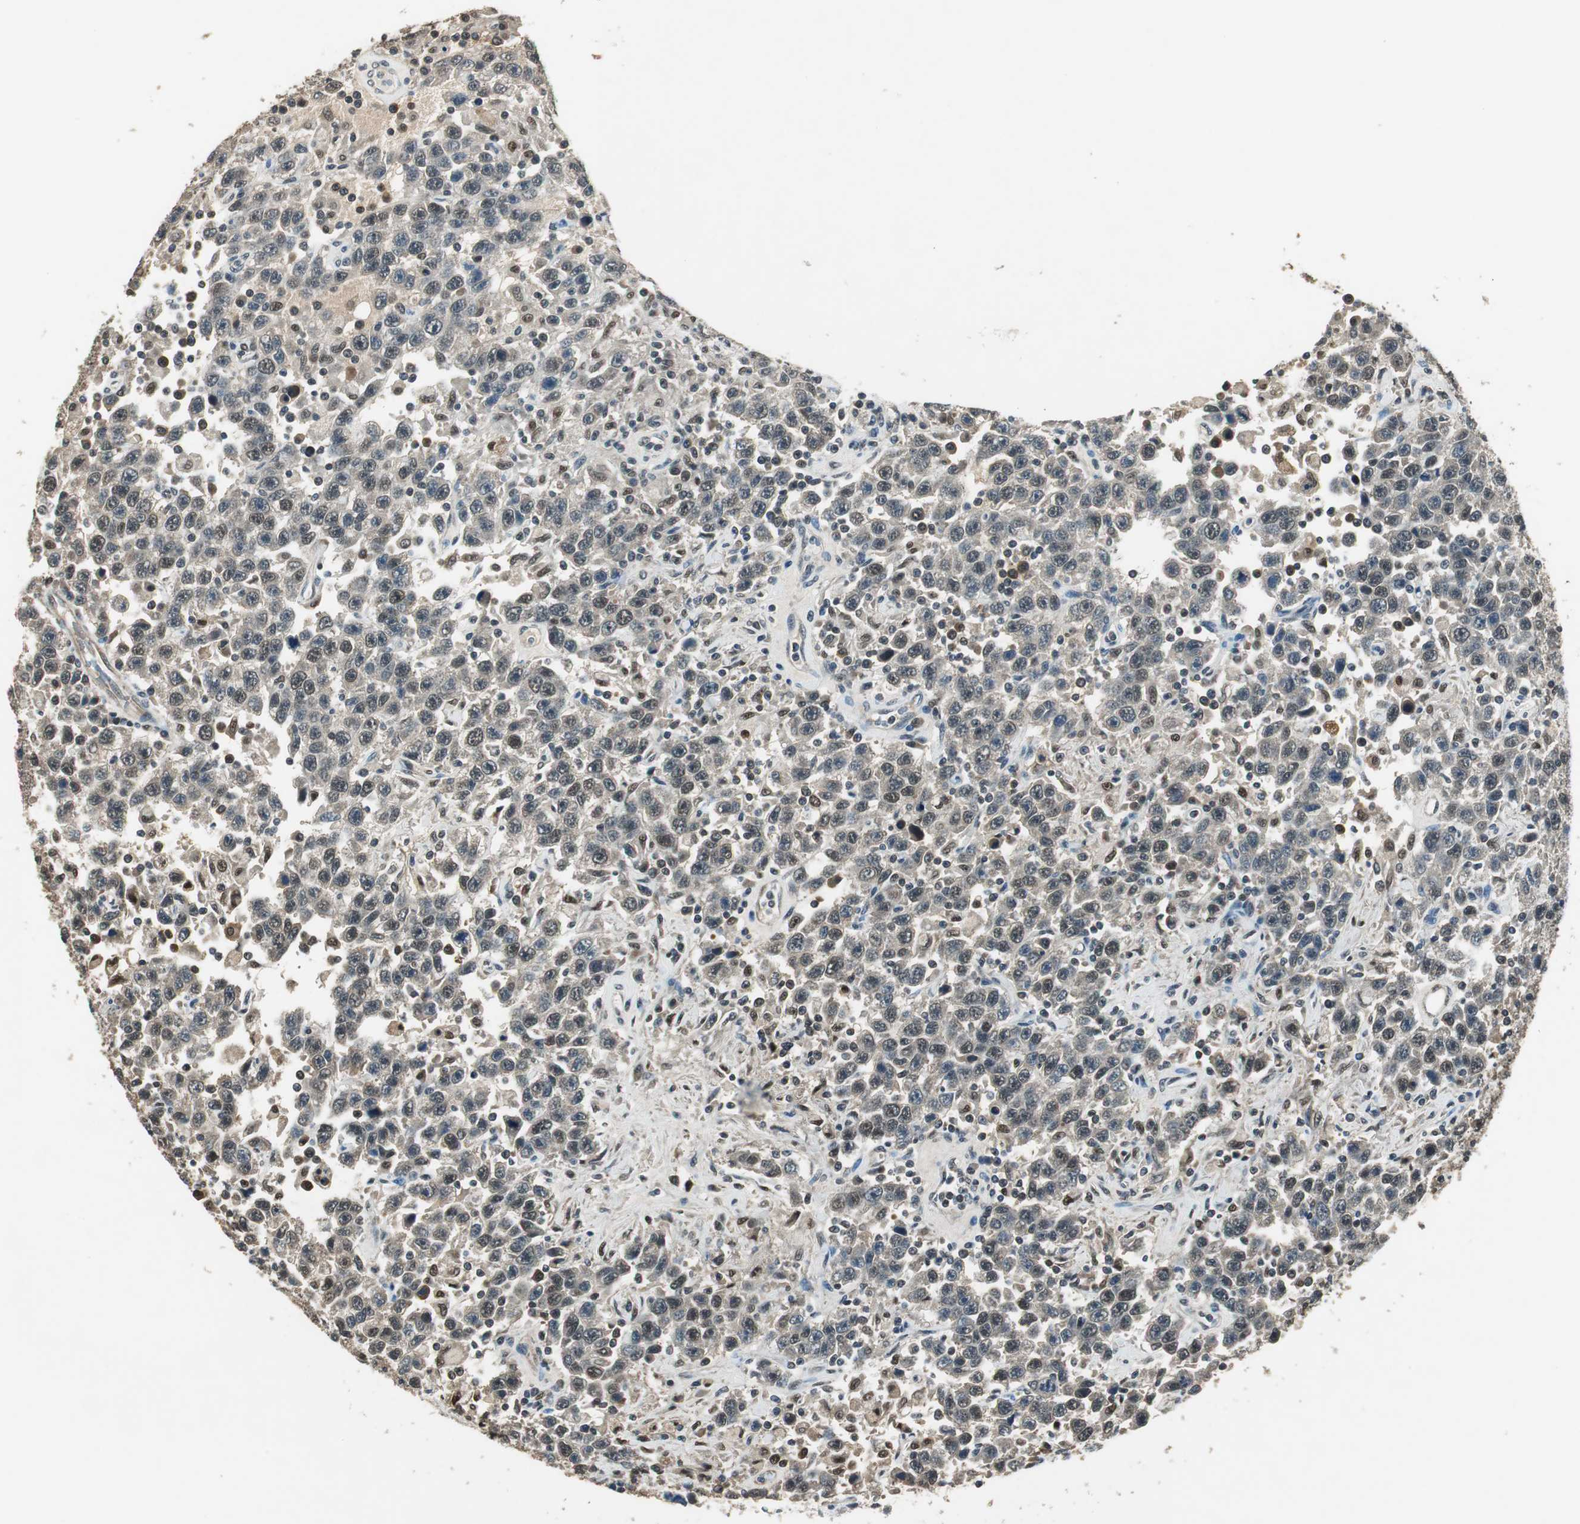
{"staining": {"intensity": "weak", "quantity": "25%-75%", "location": "cytoplasmic/membranous,nuclear"}, "tissue": "testis cancer", "cell_type": "Tumor cells", "image_type": "cancer", "snomed": [{"axis": "morphology", "description": "Seminoma, NOS"}, {"axis": "topography", "description": "Testis"}], "caption": "Seminoma (testis) tissue displays weak cytoplasmic/membranous and nuclear expression in about 25%-75% of tumor cells The staining is performed using DAB (3,3'-diaminobenzidine) brown chromogen to label protein expression. The nuclei are counter-stained blue using hematoxylin.", "gene": "PSMB4", "patient": {"sex": "male", "age": 41}}